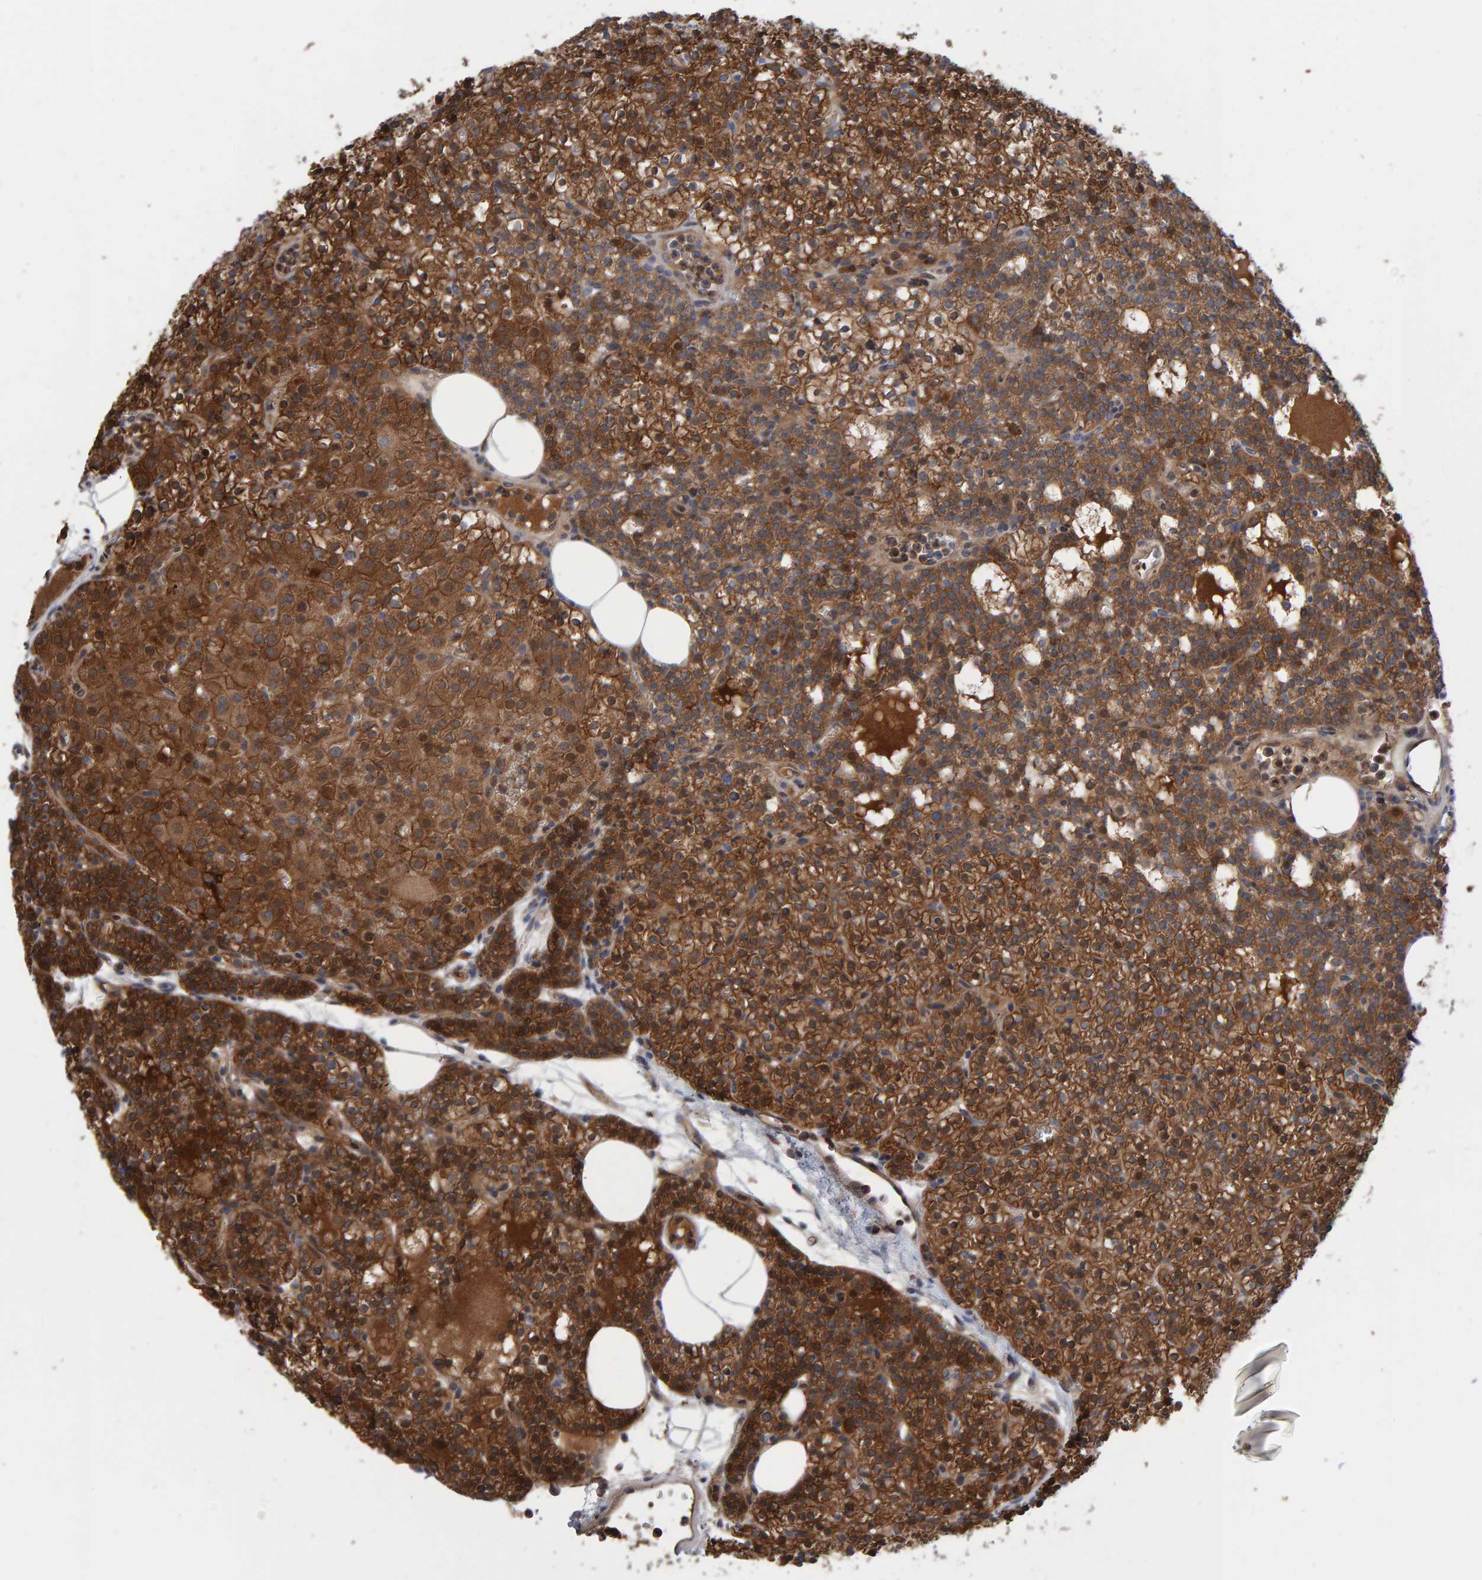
{"staining": {"intensity": "strong", "quantity": ">75%", "location": "cytoplasmic/membranous"}, "tissue": "parathyroid gland", "cell_type": "Glandular cells", "image_type": "normal", "snomed": [{"axis": "morphology", "description": "Normal tissue, NOS"}, {"axis": "morphology", "description": "Adenoma, NOS"}, {"axis": "topography", "description": "Parathyroid gland"}], "caption": "High-power microscopy captured an immunohistochemistry (IHC) photomicrograph of normal parathyroid gland, revealing strong cytoplasmic/membranous staining in about >75% of glandular cells. (brown staining indicates protein expression, while blue staining denotes nuclei).", "gene": "KIAA0753", "patient": {"sex": "female", "age": 74}}